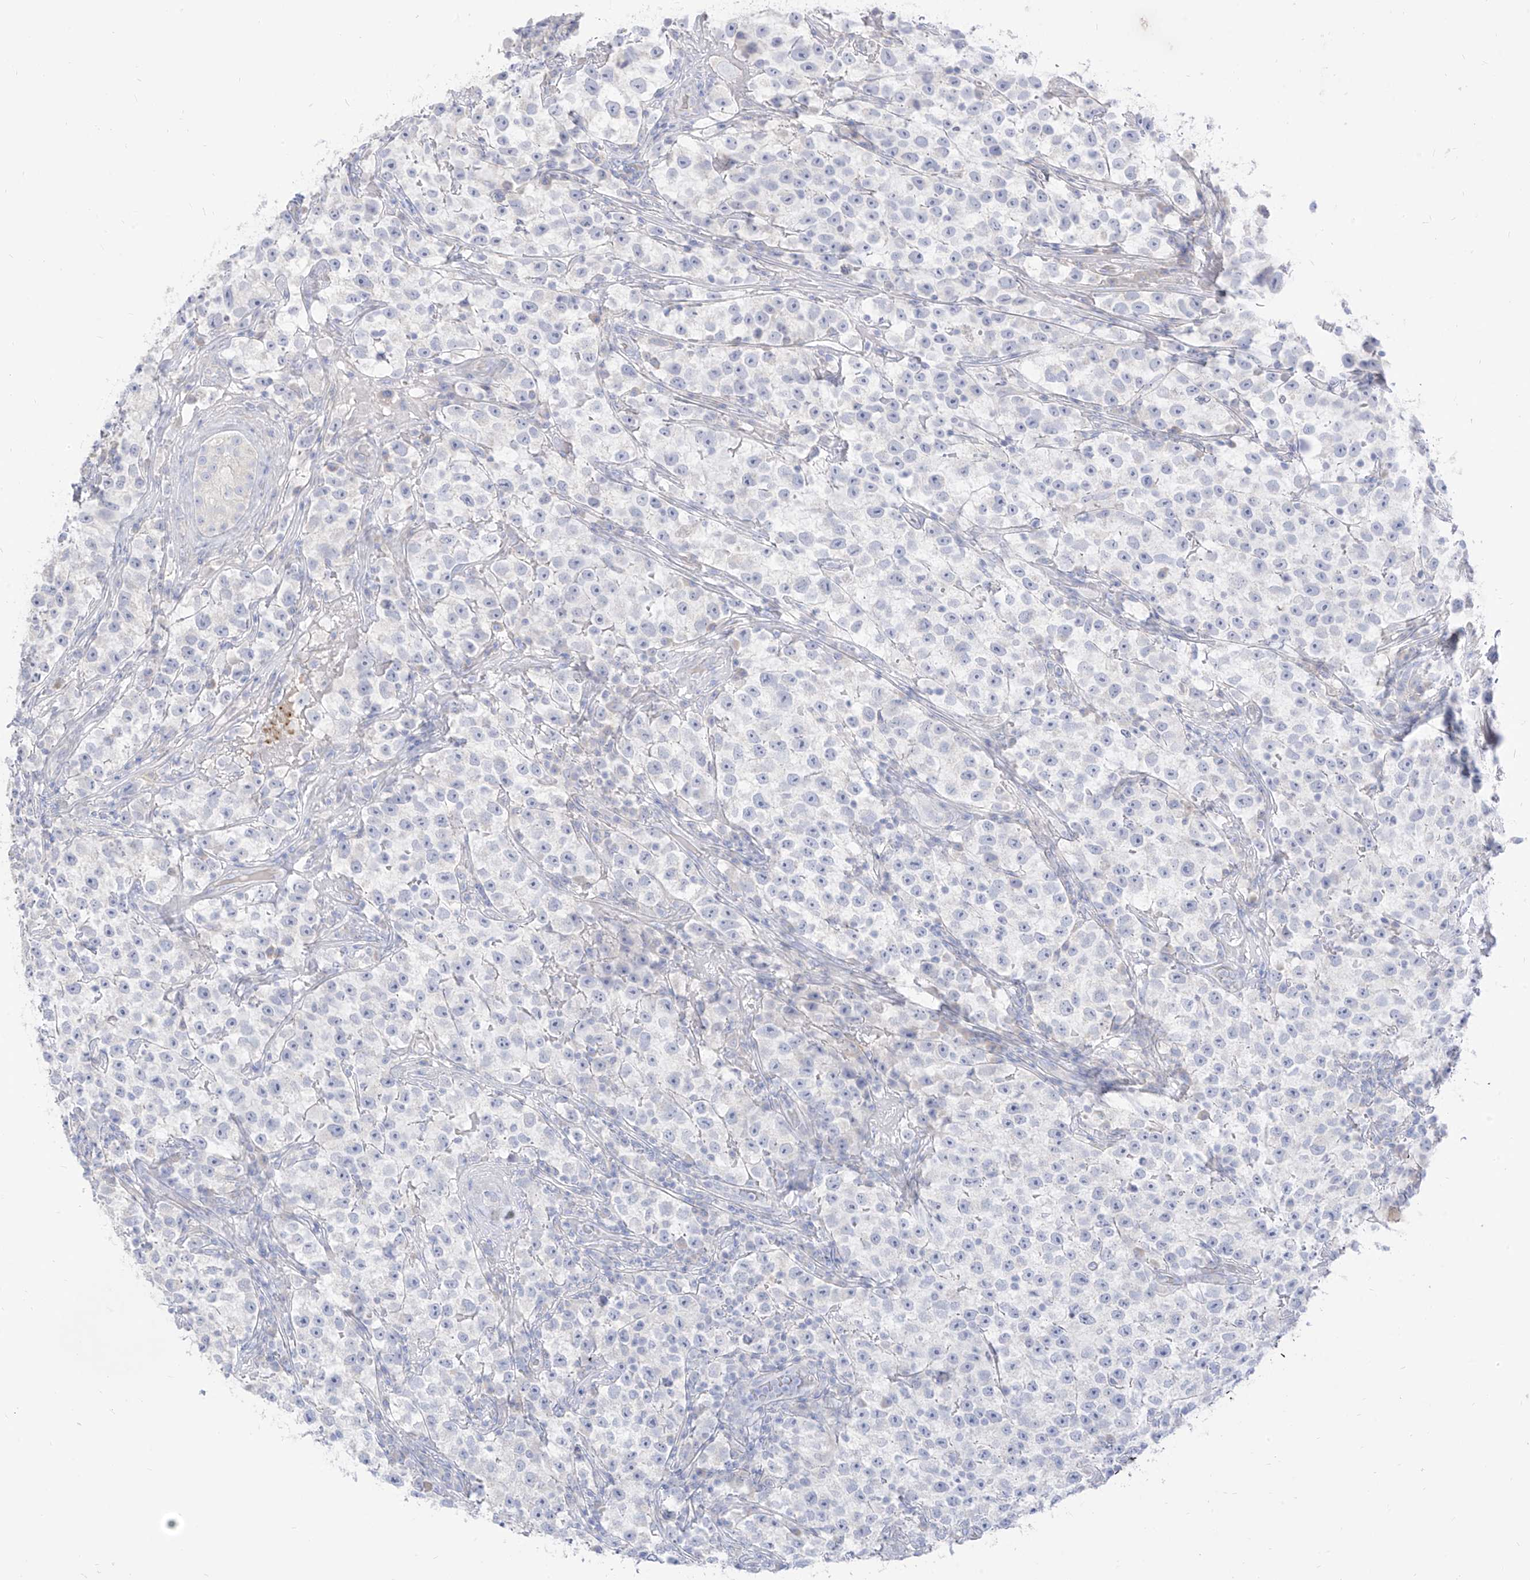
{"staining": {"intensity": "negative", "quantity": "none", "location": "none"}, "tissue": "testis cancer", "cell_type": "Tumor cells", "image_type": "cancer", "snomed": [{"axis": "morphology", "description": "Seminoma, NOS"}, {"axis": "topography", "description": "Testis"}], "caption": "This is an IHC image of human testis cancer (seminoma). There is no staining in tumor cells.", "gene": "ARHGEF40", "patient": {"sex": "male", "age": 22}}